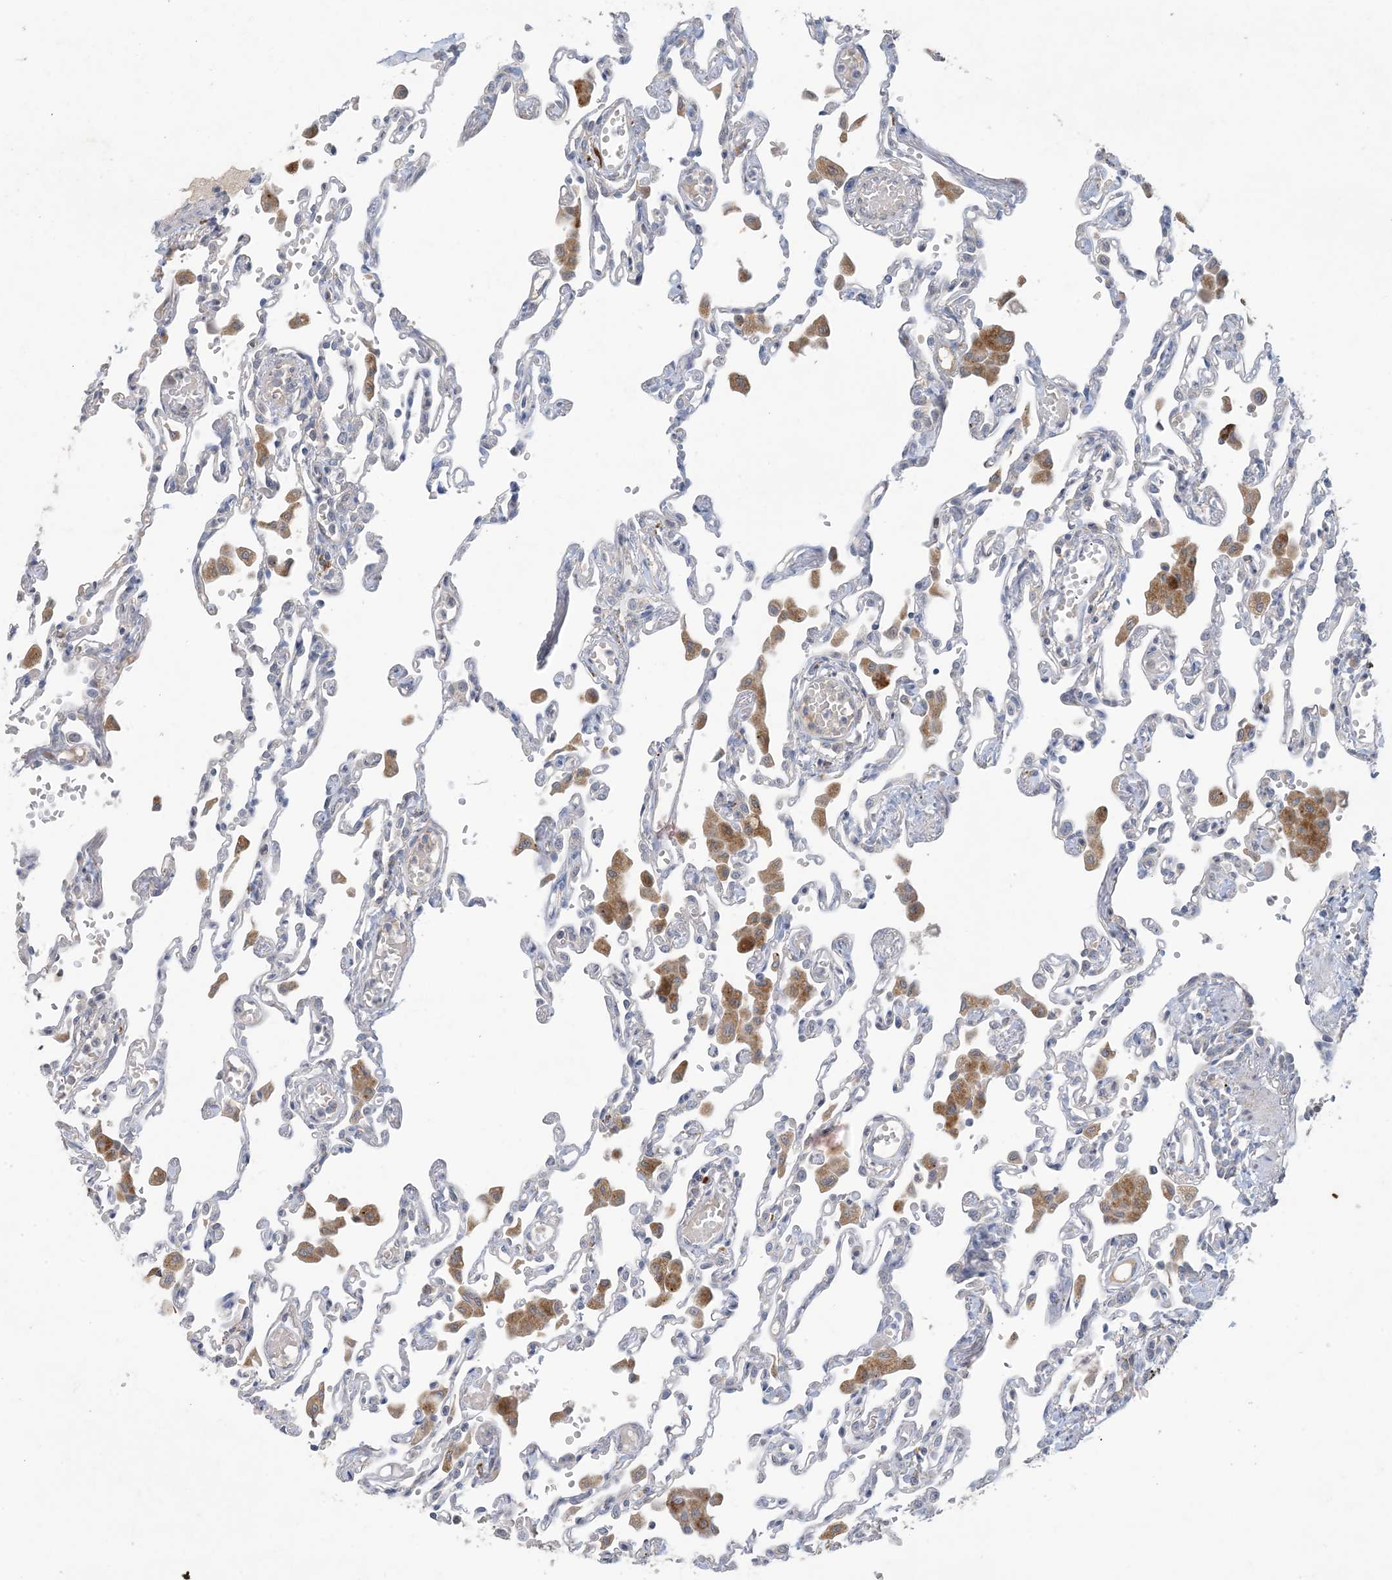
{"staining": {"intensity": "negative", "quantity": "none", "location": "none"}, "tissue": "lung", "cell_type": "Alveolar cells", "image_type": "normal", "snomed": [{"axis": "morphology", "description": "Normal tissue, NOS"}, {"axis": "topography", "description": "Bronchus"}, {"axis": "topography", "description": "Lung"}], "caption": "IHC histopathology image of normal lung stained for a protein (brown), which displays no positivity in alveolar cells. (Immunohistochemistry (ihc), brightfield microscopy, high magnification).", "gene": "MRPS18A", "patient": {"sex": "female", "age": 49}}